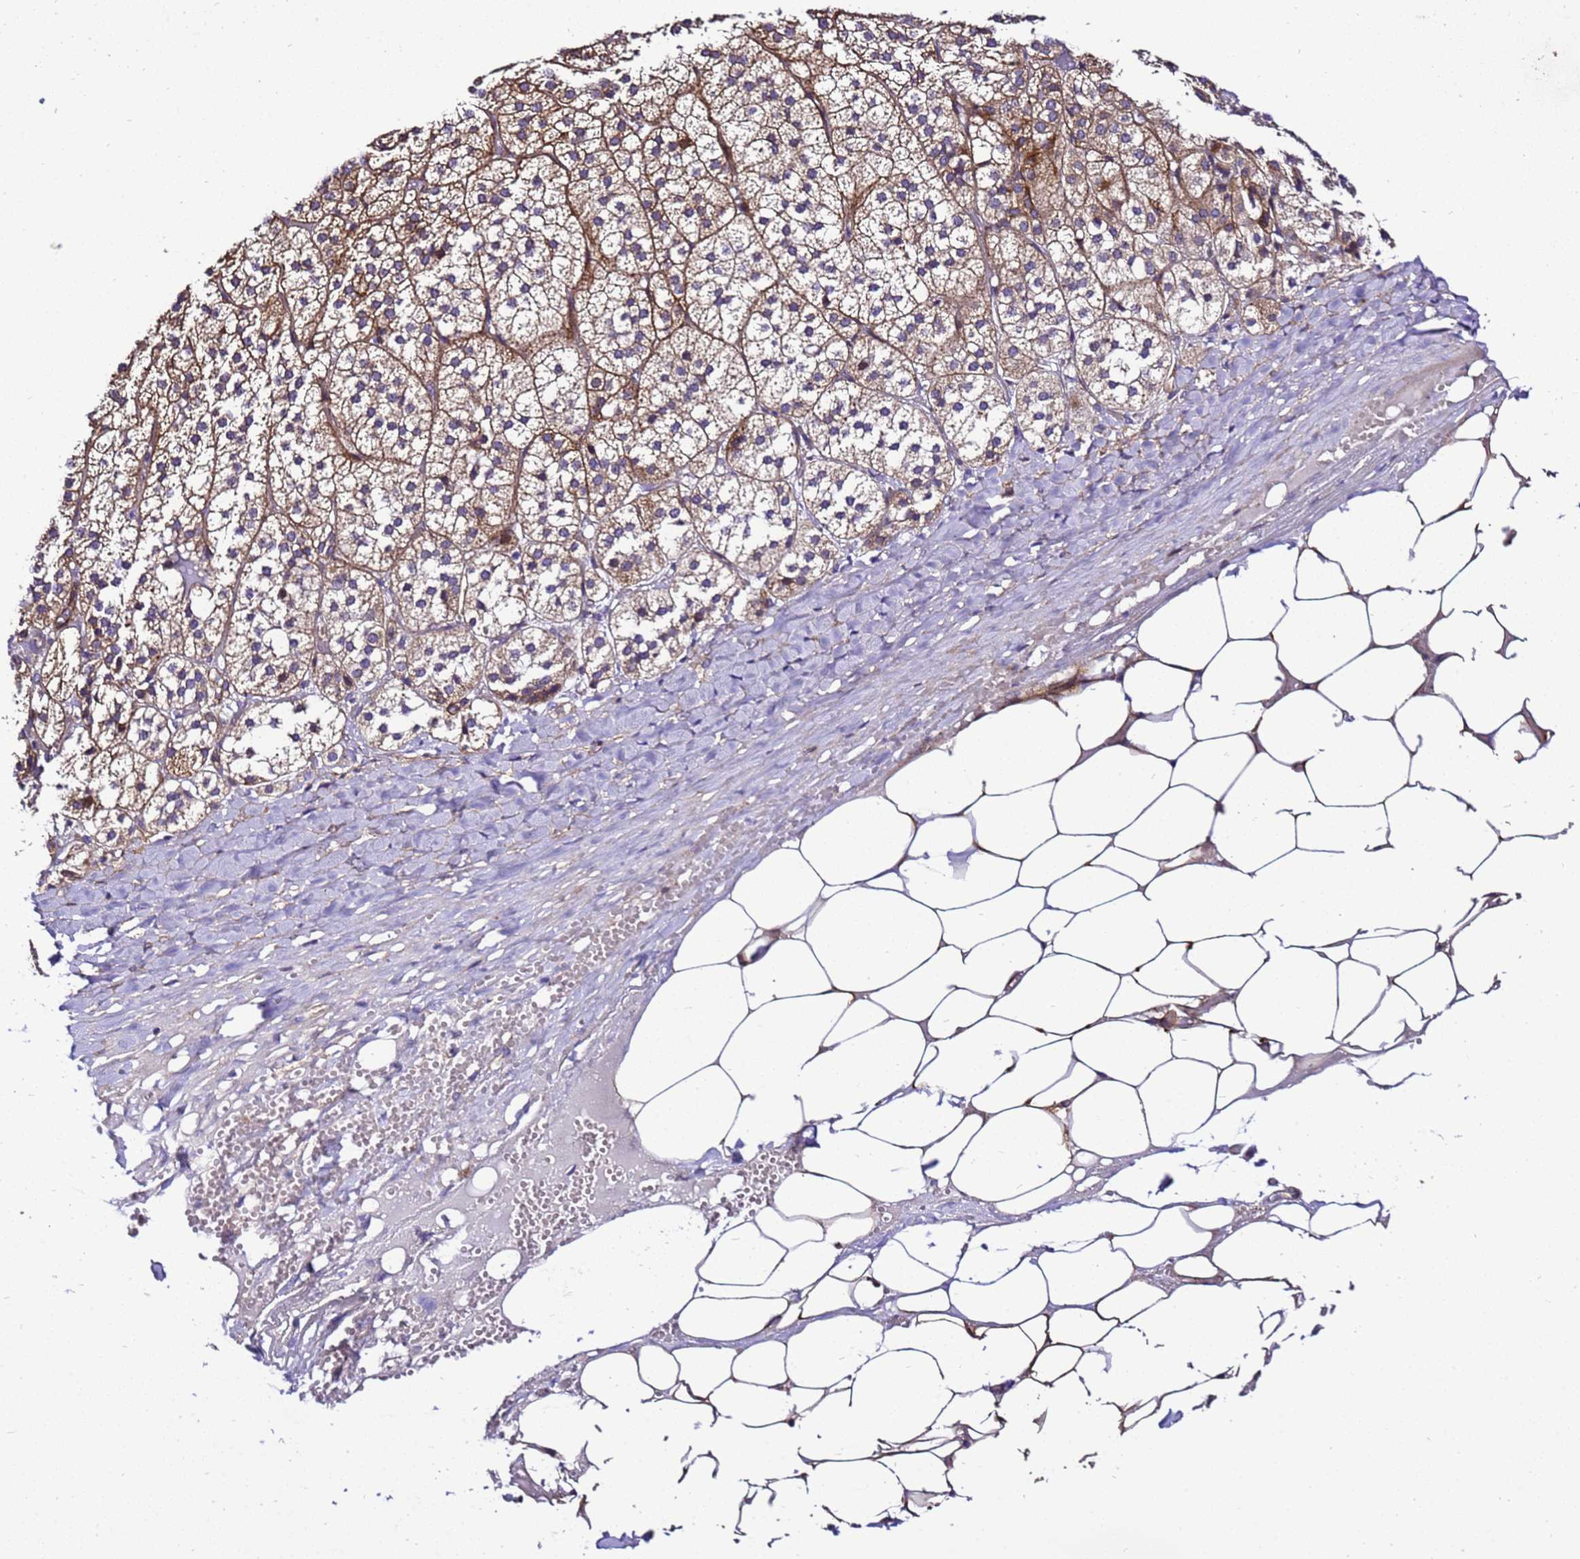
{"staining": {"intensity": "moderate", "quantity": ">75%", "location": "cytoplasmic/membranous"}, "tissue": "adrenal gland", "cell_type": "Glandular cells", "image_type": "normal", "snomed": [{"axis": "morphology", "description": "Normal tissue, NOS"}, {"axis": "topography", "description": "Adrenal gland"}], "caption": "High-magnification brightfield microscopy of unremarkable adrenal gland stained with DAB (3,3'-diaminobenzidine) (brown) and counterstained with hematoxylin (blue). glandular cells exhibit moderate cytoplasmic/membranous expression is present in approximately>75% of cells.", "gene": "ZNF417", "patient": {"sex": "female", "age": 61}}